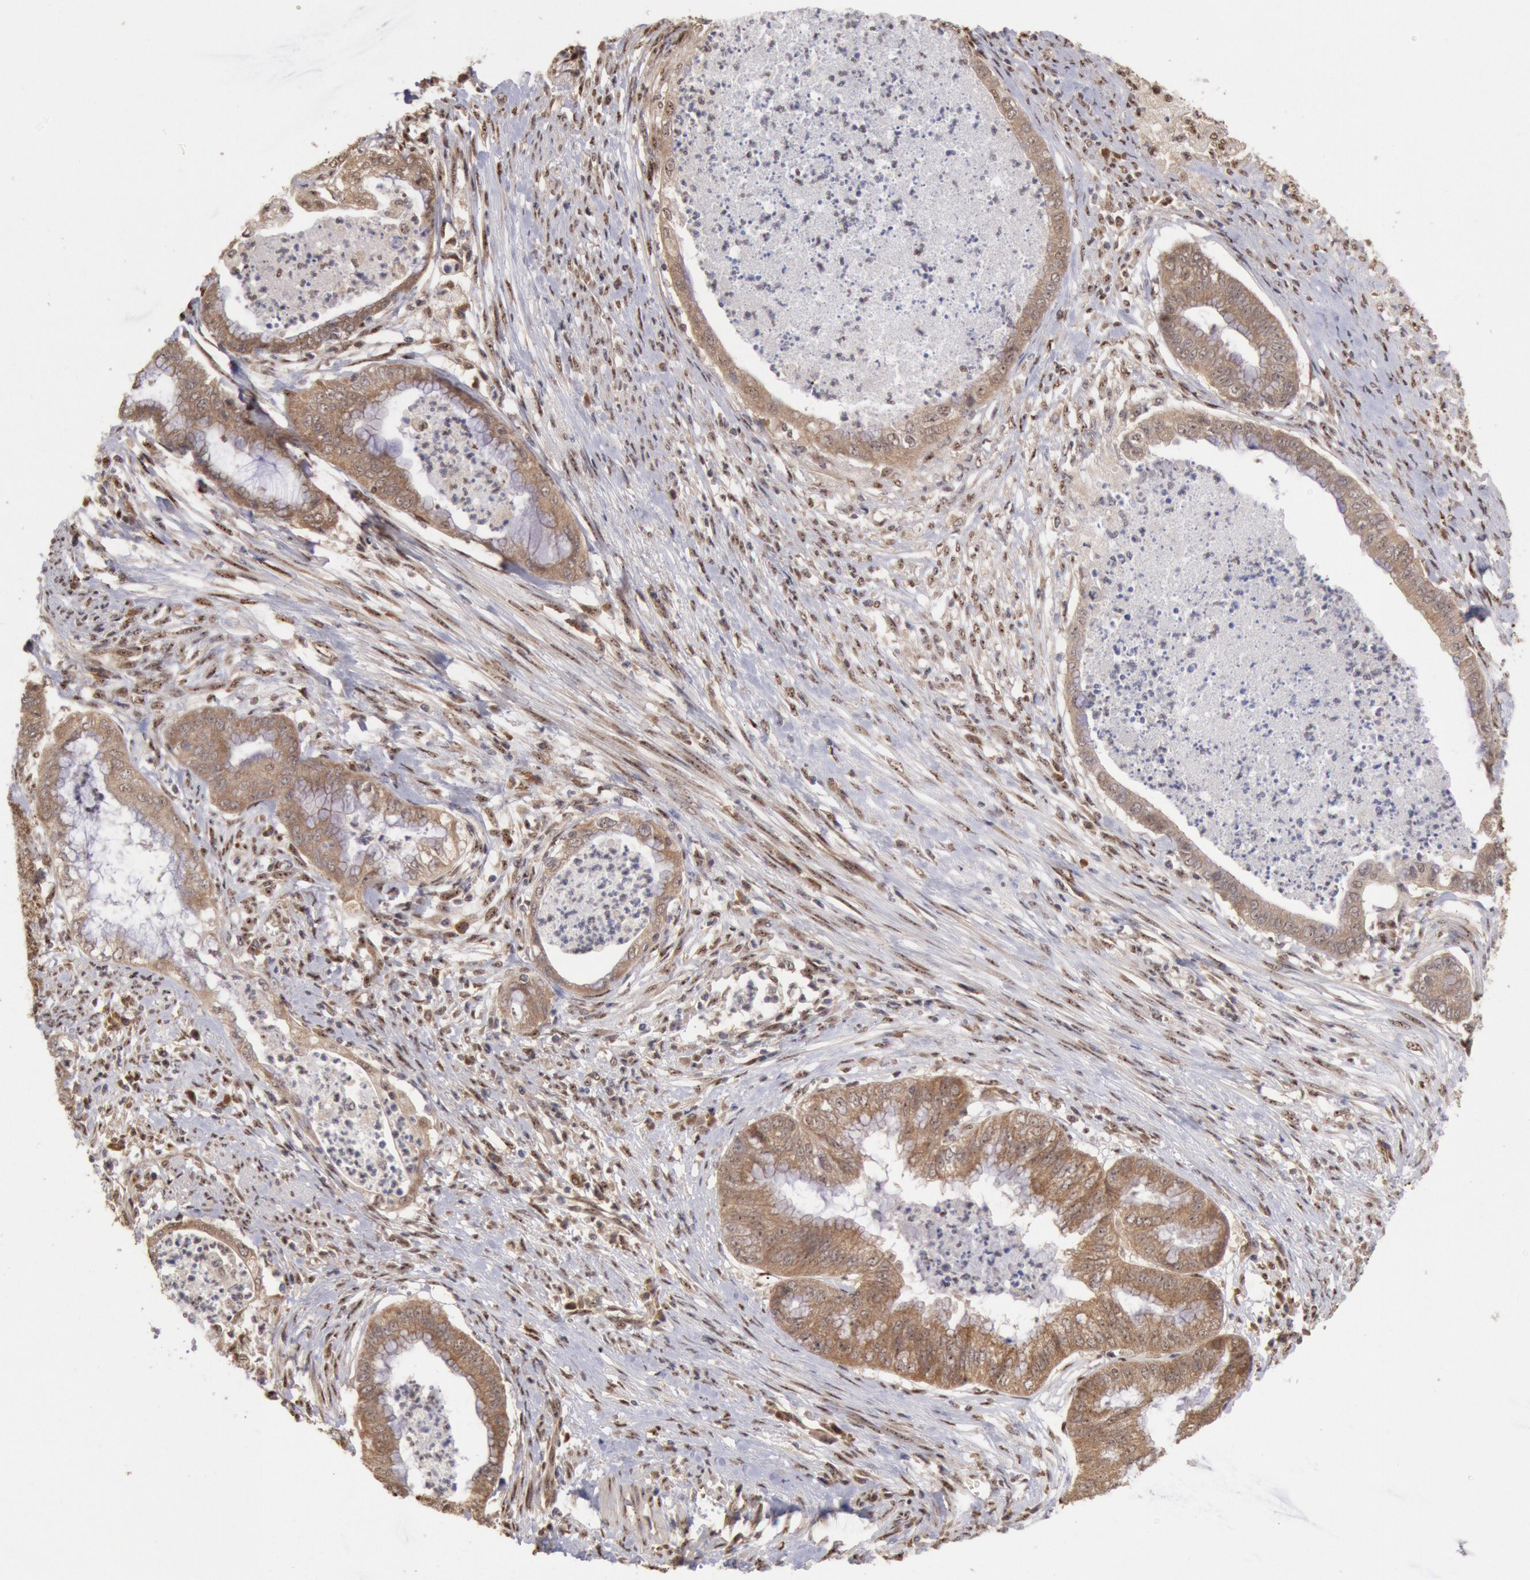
{"staining": {"intensity": "weak", "quantity": ">75%", "location": "cytoplasmic/membranous"}, "tissue": "endometrial cancer", "cell_type": "Tumor cells", "image_type": "cancer", "snomed": [{"axis": "morphology", "description": "Necrosis, NOS"}, {"axis": "morphology", "description": "Adenocarcinoma, NOS"}, {"axis": "topography", "description": "Endometrium"}], "caption": "The image exhibits staining of endometrial cancer (adenocarcinoma), revealing weak cytoplasmic/membranous protein positivity (brown color) within tumor cells.", "gene": "STX17", "patient": {"sex": "female", "age": 79}}